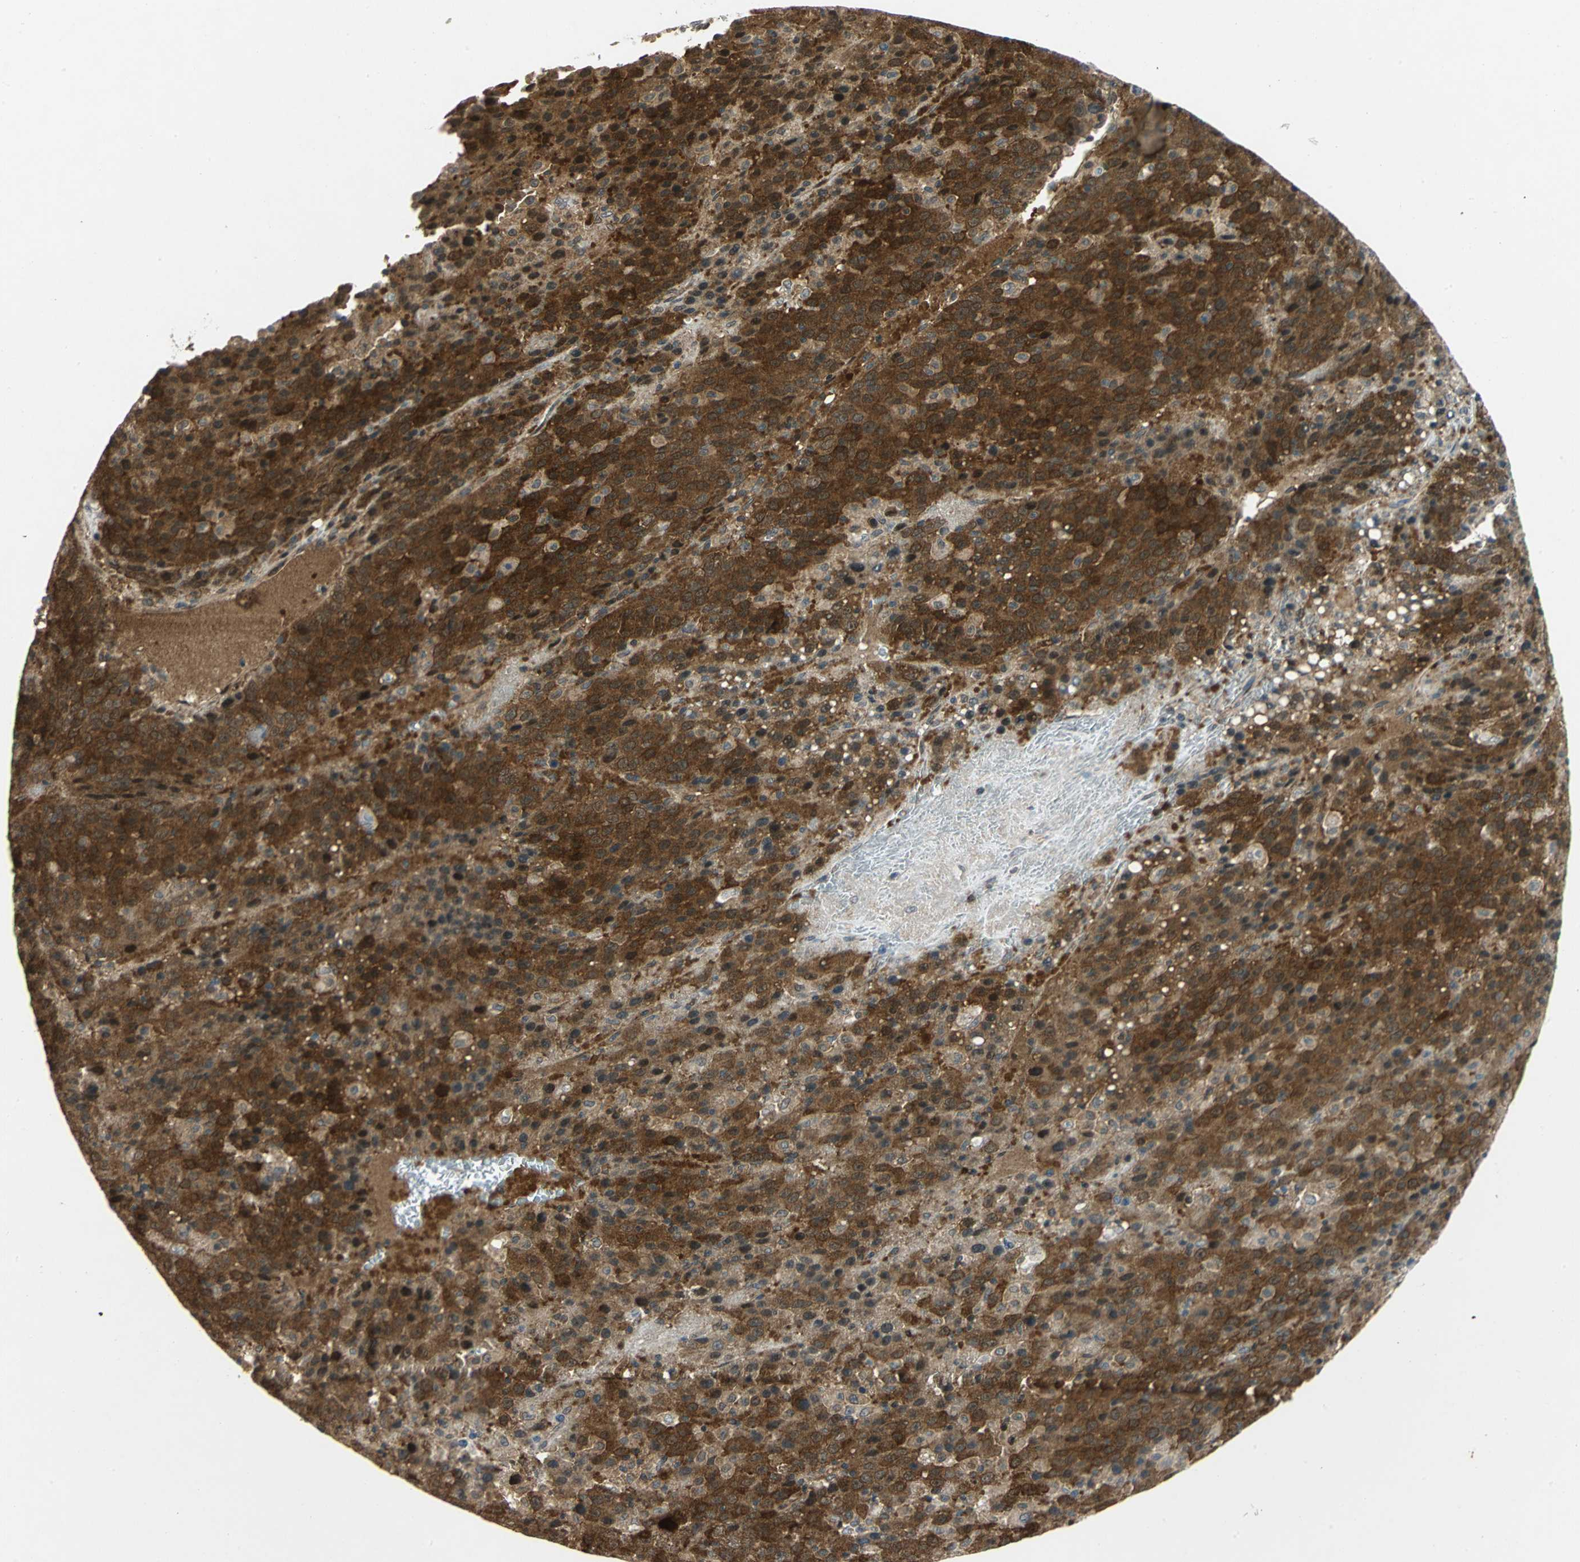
{"staining": {"intensity": "strong", "quantity": ">75%", "location": "cytoplasmic/membranous"}, "tissue": "liver cancer", "cell_type": "Tumor cells", "image_type": "cancer", "snomed": [{"axis": "morphology", "description": "Carcinoma, Hepatocellular, NOS"}, {"axis": "topography", "description": "Liver"}], "caption": "Immunohistochemical staining of human liver cancer (hepatocellular carcinoma) displays high levels of strong cytoplasmic/membranous staining in approximately >75% of tumor cells.", "gene": "PPIA", "patient": {"sex": "female", "age": 53}}